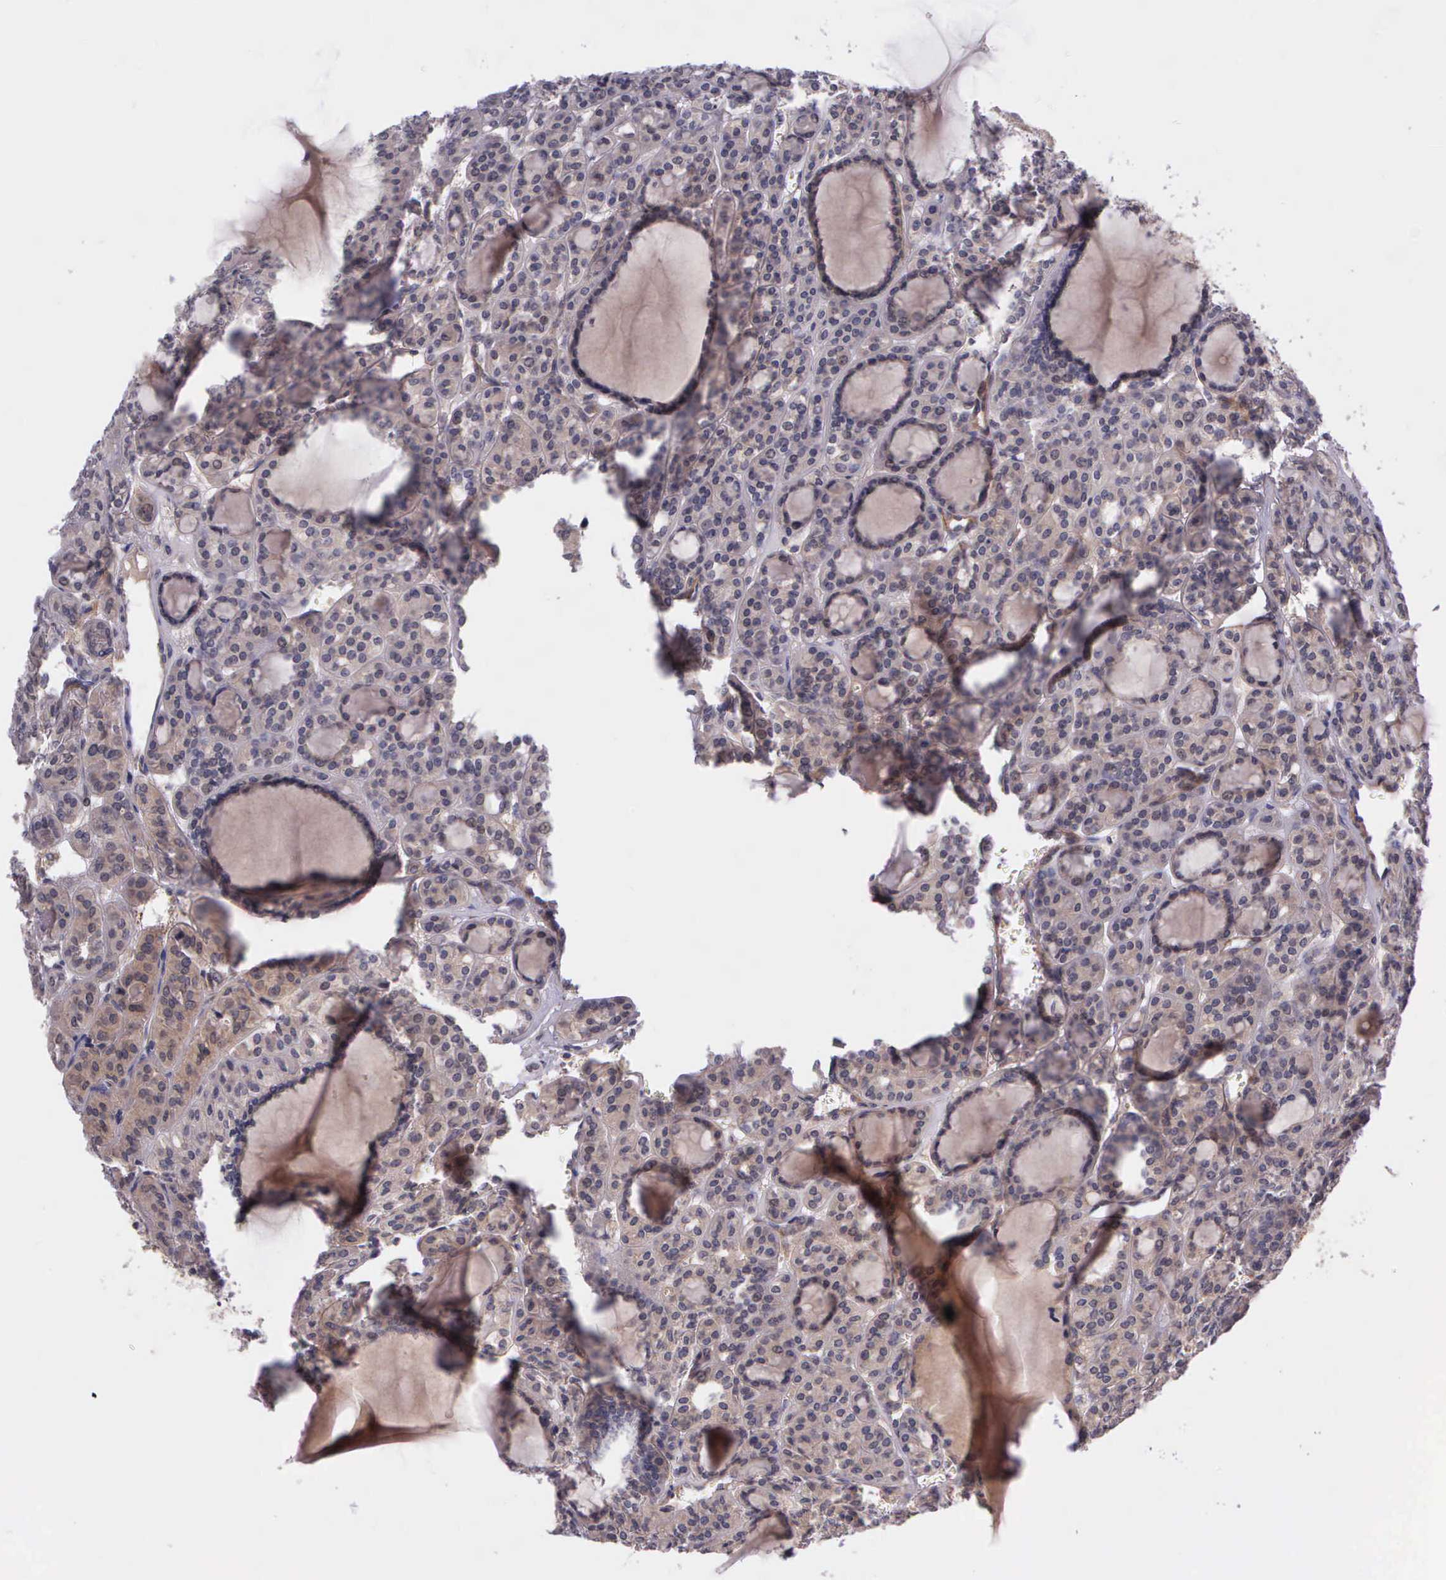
{"staining": {"intensity": "weak", "quantity": ">75%", "location": "cytoplasmic/membranous"}, "tissue": "thyroid cancer", "cell_type": "Tumor cells", "image_type": "cancer", "snomed": [{"axis": "morphology", "description": "Follicular adenoma carcinoma, NOS"}, {"axis": "topography", "description": "Thyroid gland"}], "caption": "IHC histopathology image of thyroid cancer (follicular adenoma carcinoma) stained for a protein (brown), which demonstrates low levels of weak cytoplasmic/membranous staining in approximately >75% of tumor cells.", "gene": "PRICKLE3", "patient": {"sex": "female", "age": 71}}